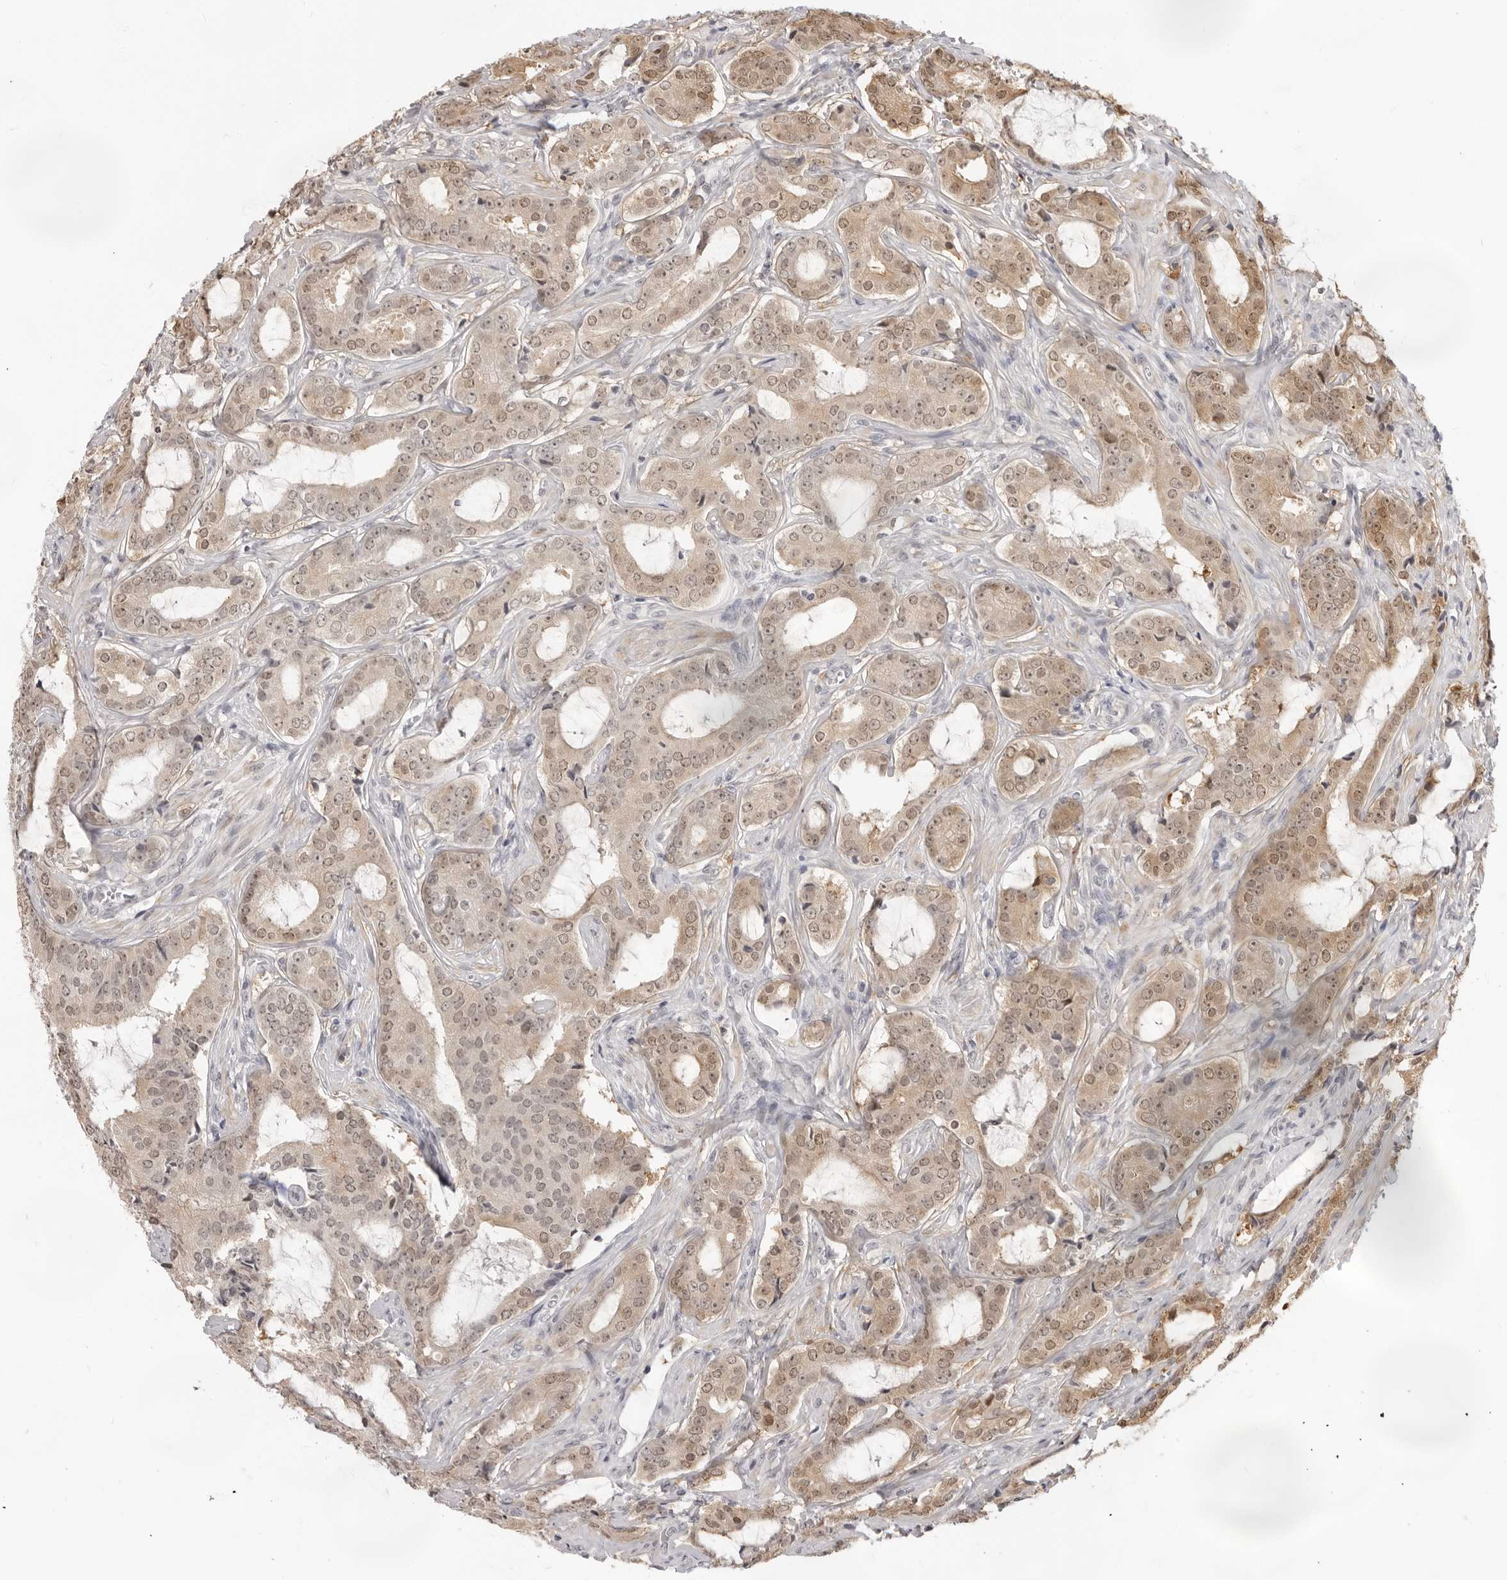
{"staining": {"intensity": "moderate", "quantity": ">75%", "location": "nuclear"}, "tissue": "prostate cancer", "cell_type": "Tumor cells", "image_type": "cancer", "snomed": [{"axis": "morphology", "description": "Adenocarcinoma, High grade"}, {"axis": "topography", "description": "Prostate"}], "caption": "Prostate cancer was stained to show a protein in brown. There is medium levels of moderate nuclear positivity in about >75% of tumor cells.", "gene": "SRGAP2", "patient": {"sex": "male", "age": 73}}